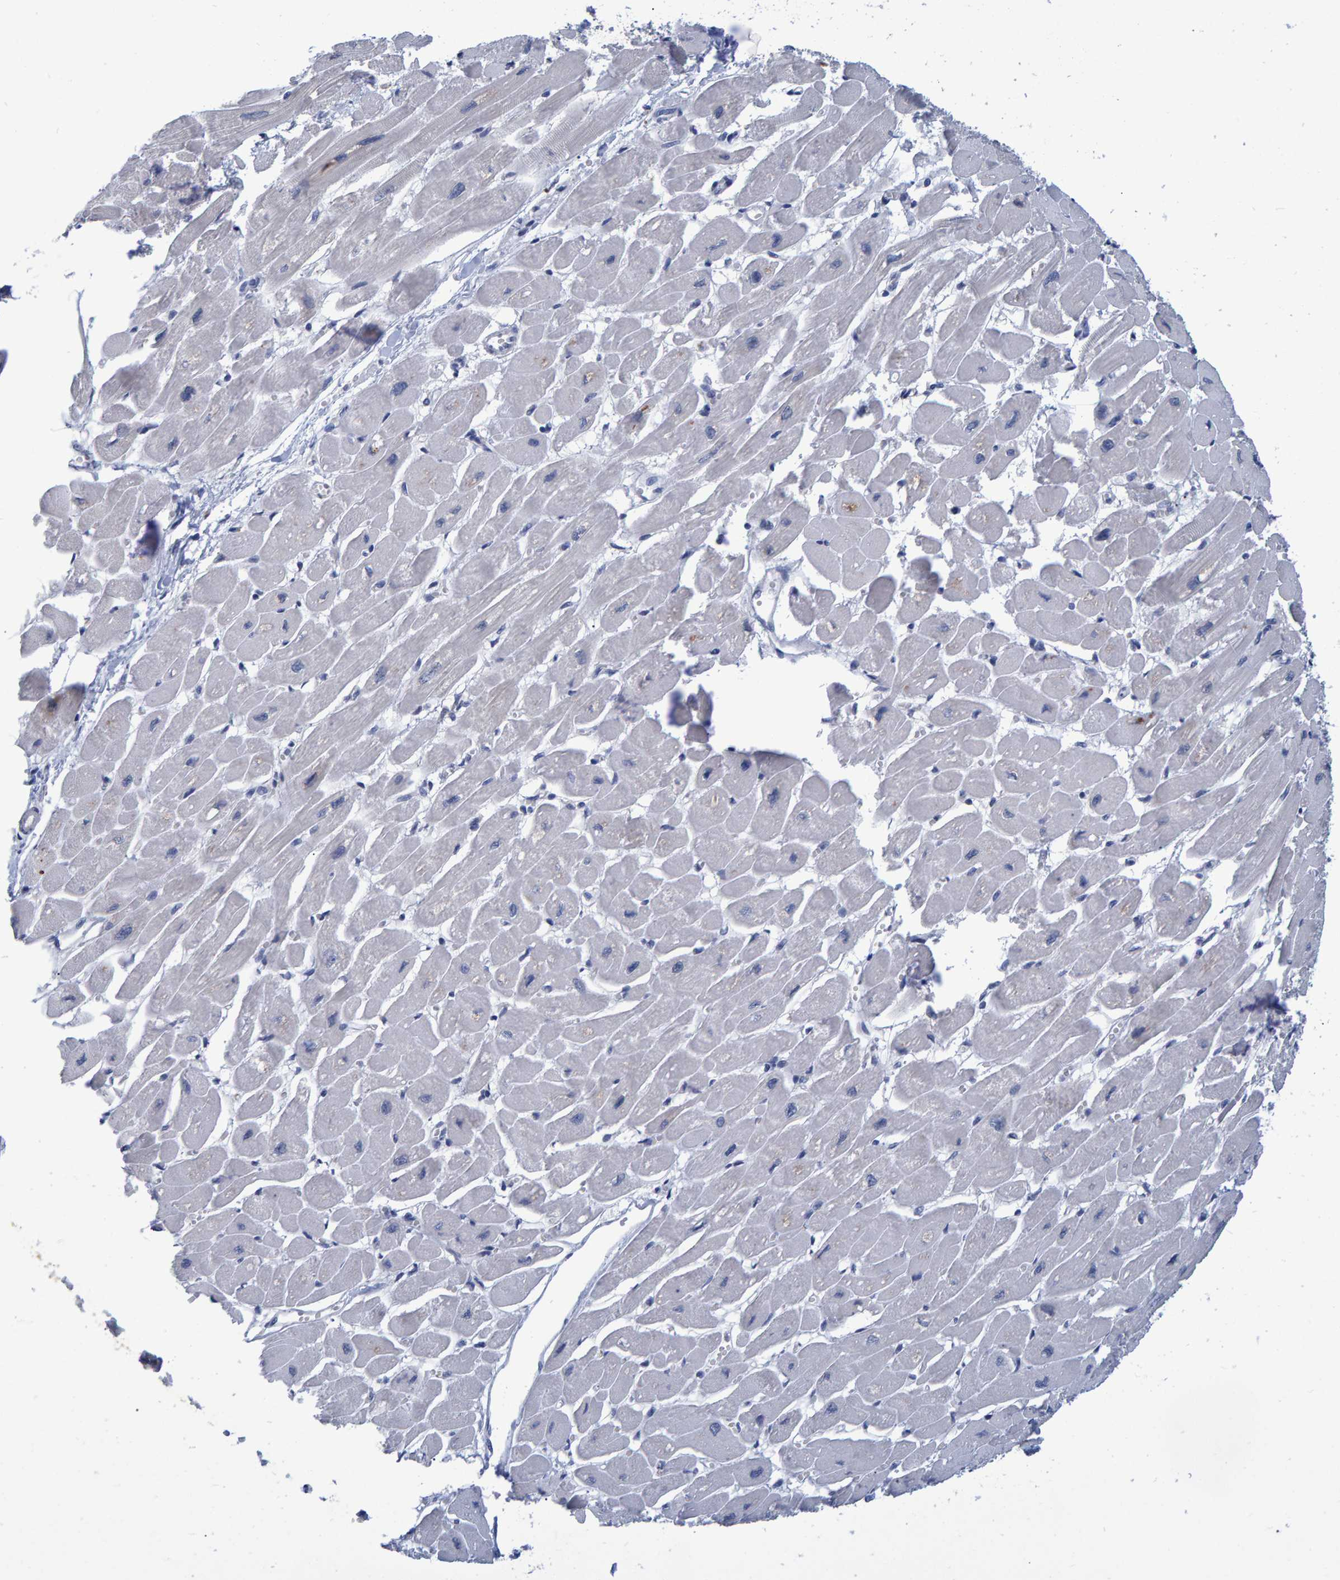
{"staining": {"intensity": "weak", "quantity": "<25%", "location": "cytoplasmic/membranous"}, "tissue": "heart muscle", "cell_type": "Cardiomyocytes", "image_type": "normal", "snomed": [{"axis": "morphology", "description": "Normal tissue, NOS"}, {"axis": "topography", "description": "Heart"}], "caption": "Photomicrograph shows no protein positivity in cardiomyocytes of unremarkable heart muscle.", "gene": "QKI", "patient": {"sex": "female", "age": 54}}